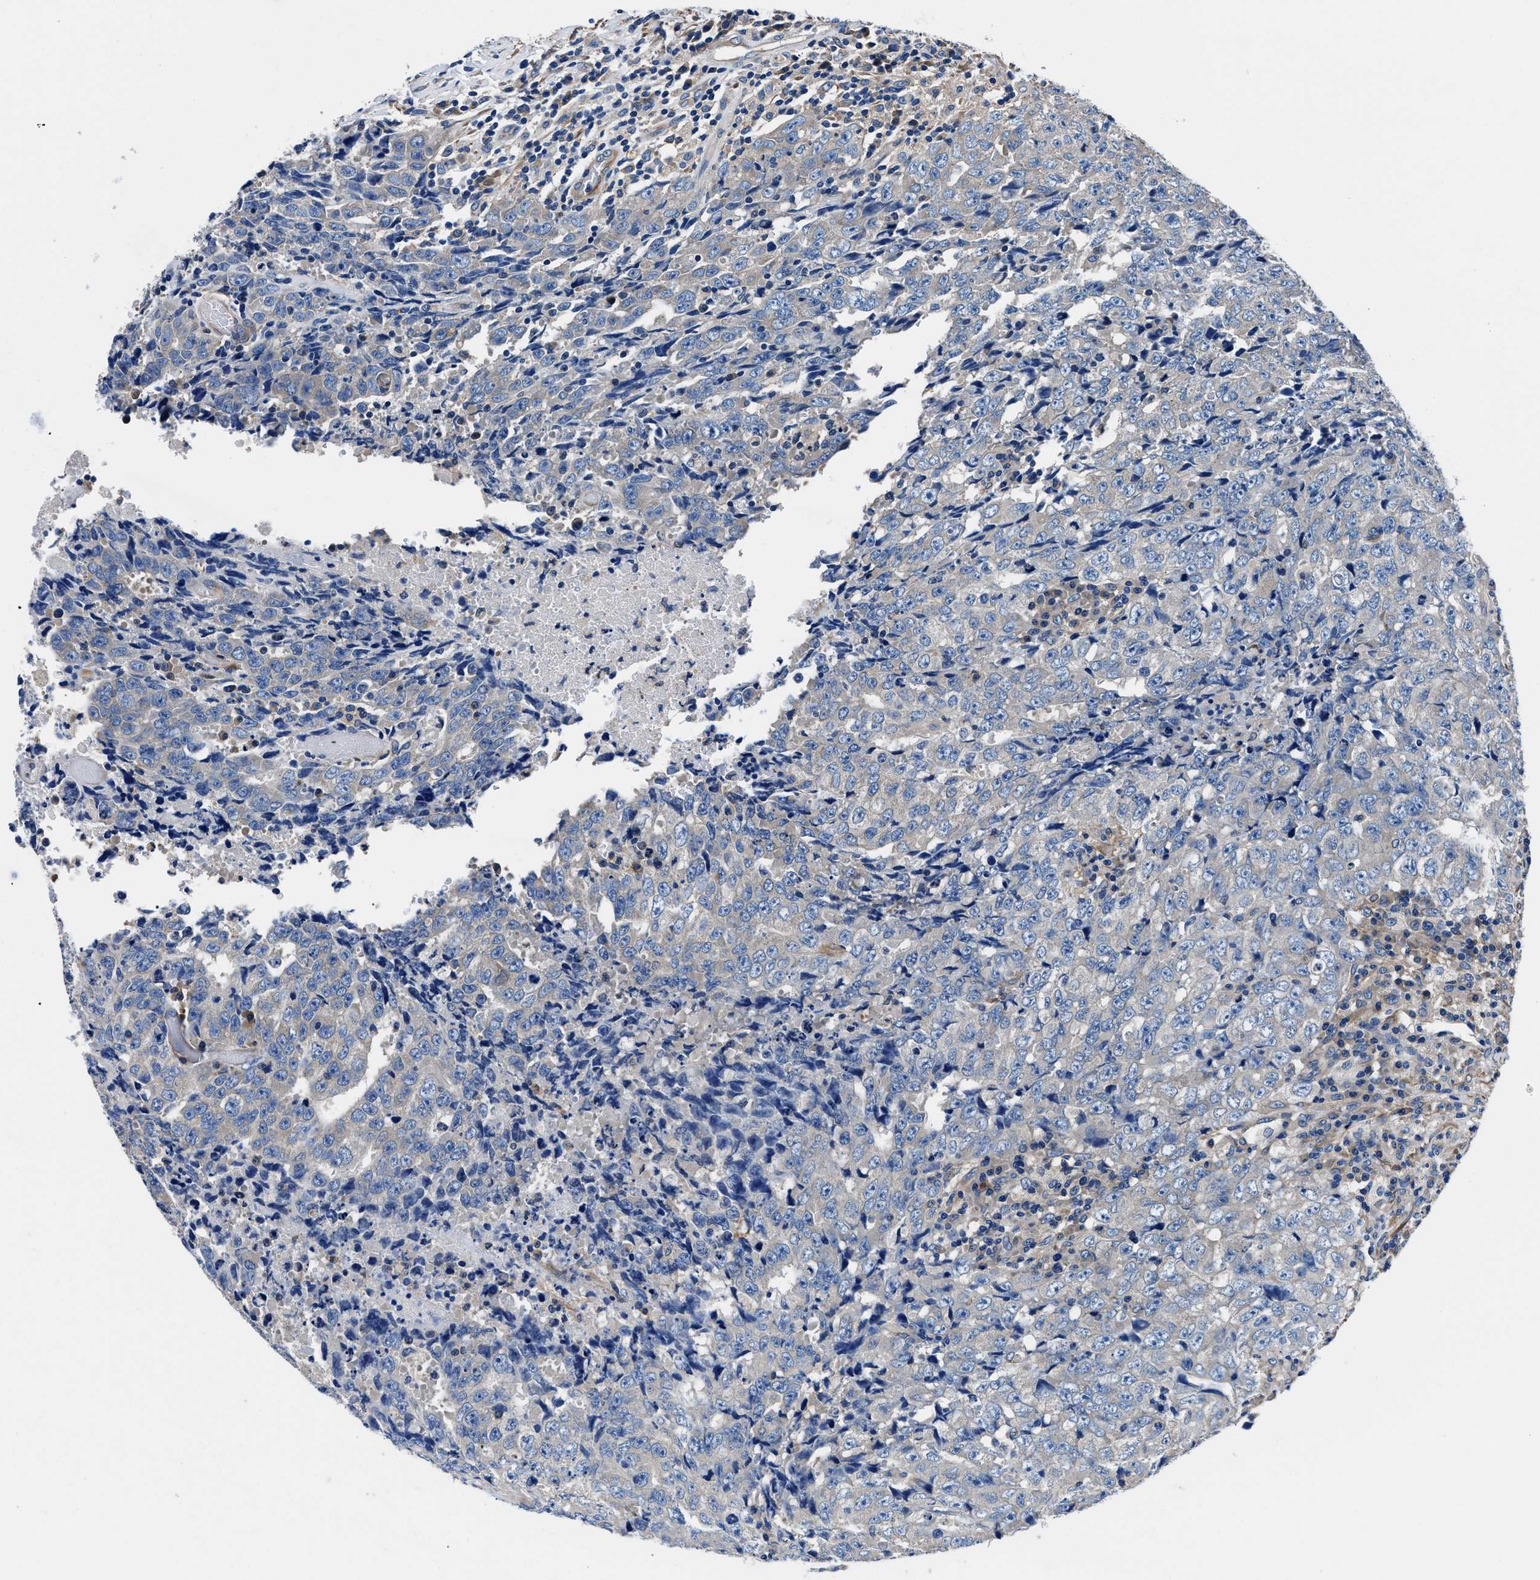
{"staining": {"intensity": "negative", "quantity": "none", "location": "none"}, "tissue": "testis cancer", "cell_type": "Tumor cells", "image_type": "cancer", "snomed": [{"axis": "morphology", "description": "Necrosis, NOS"}, {"axis": "morphology", "description": "Carcinoma, Embryonal, NOS"}, {"axis": "topography", "description": "Testis"}], "caption": "The micrograph reveals no staining of tumor cells in testis cancer. The staining is performed using DAB (3,3'-diaminobenzidine) brown chromogen with nuclei counter-stained in using hematoxylin.", "gene": "NEU1", "patient": {"sex": "male", "age": 19}}